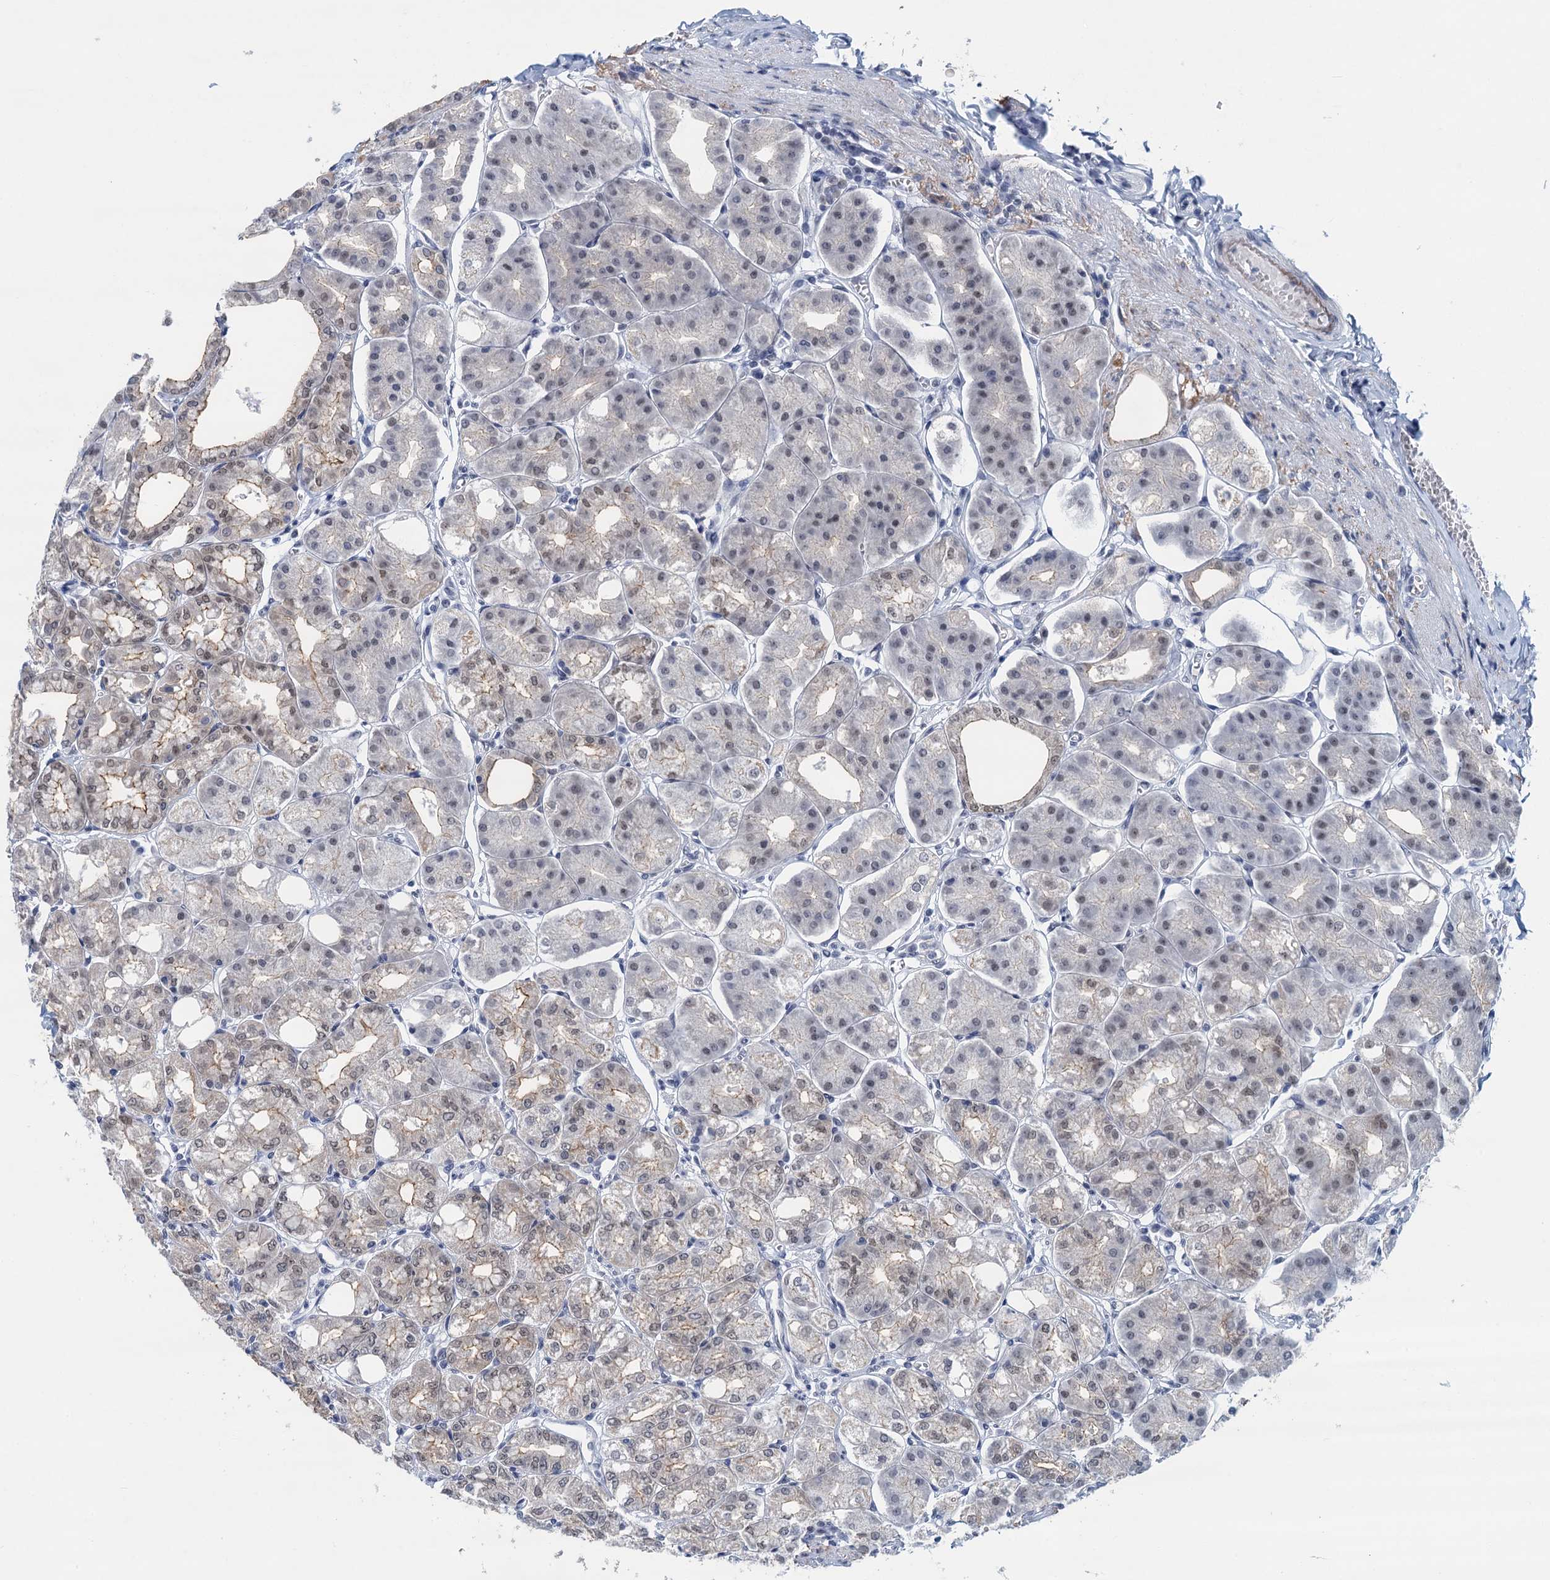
{"staining": {"intensity": "strong", "quantity": "25%-75%", "location": "cytoplasmic/membranous,nuclear"}, "tissue": "stomach", "cell_type": "Glandular cells", "image_type": "normal", "snomed": [{"axis": "morphology", "description": "Normal tissue, NOS"}, {"axis": "topography", "description": "Stomach, lower"}], "caption": "Immunohistochemical staining of normal stomach exhibits high levels of strong cytoplasmic/membranous,nuclear expression in approximately 25%-75% of glandular cells. (DAB (3,3'-diaminobenzidine) = brown stain, brightfield microscopy at high magnification).", "gene": "EPS8L1", "patient": {"sex": "male", "age": 71}}